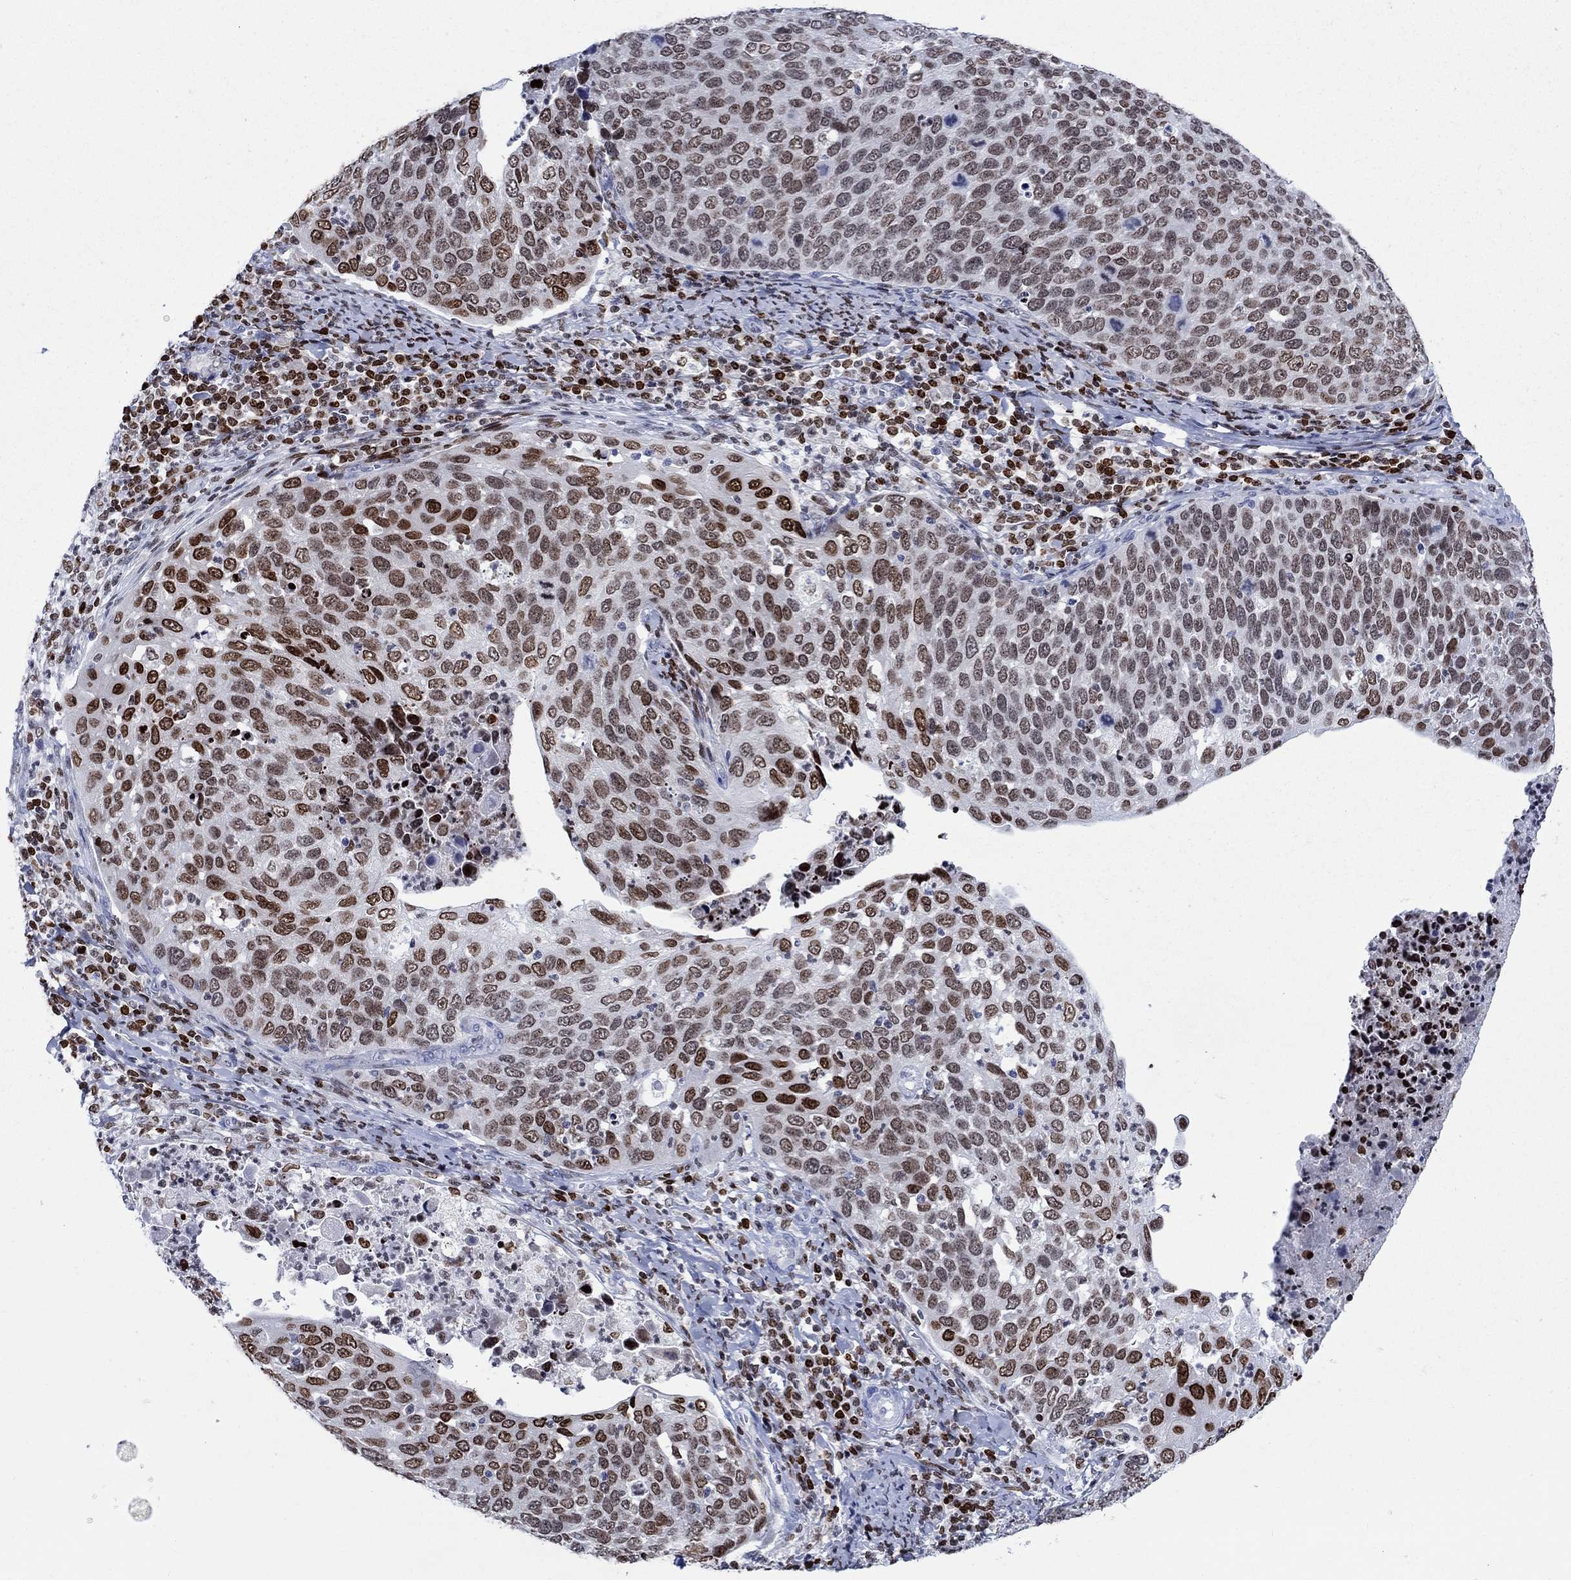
{"staining": {"intensity": "strong", "quantity": "<25%", "location": "nuclear"}, "tissue": "cervical cancer", "cell_type": "Tumor cells", "image_type": "cancer", "snomed": [{"axis": "morphology", "description": "Squamous cell carcinoma, NOS"}, {"axis": "topography", "description": "Cervix"}], "caption": "Protein staining of cervical cancer (squamous cell carcinoma) tissue exhibits strong nuclear staining in approximately <25% of tumor cells.", "gene": "HMGA1", "patient": {"sex": "female", "age": 54}}